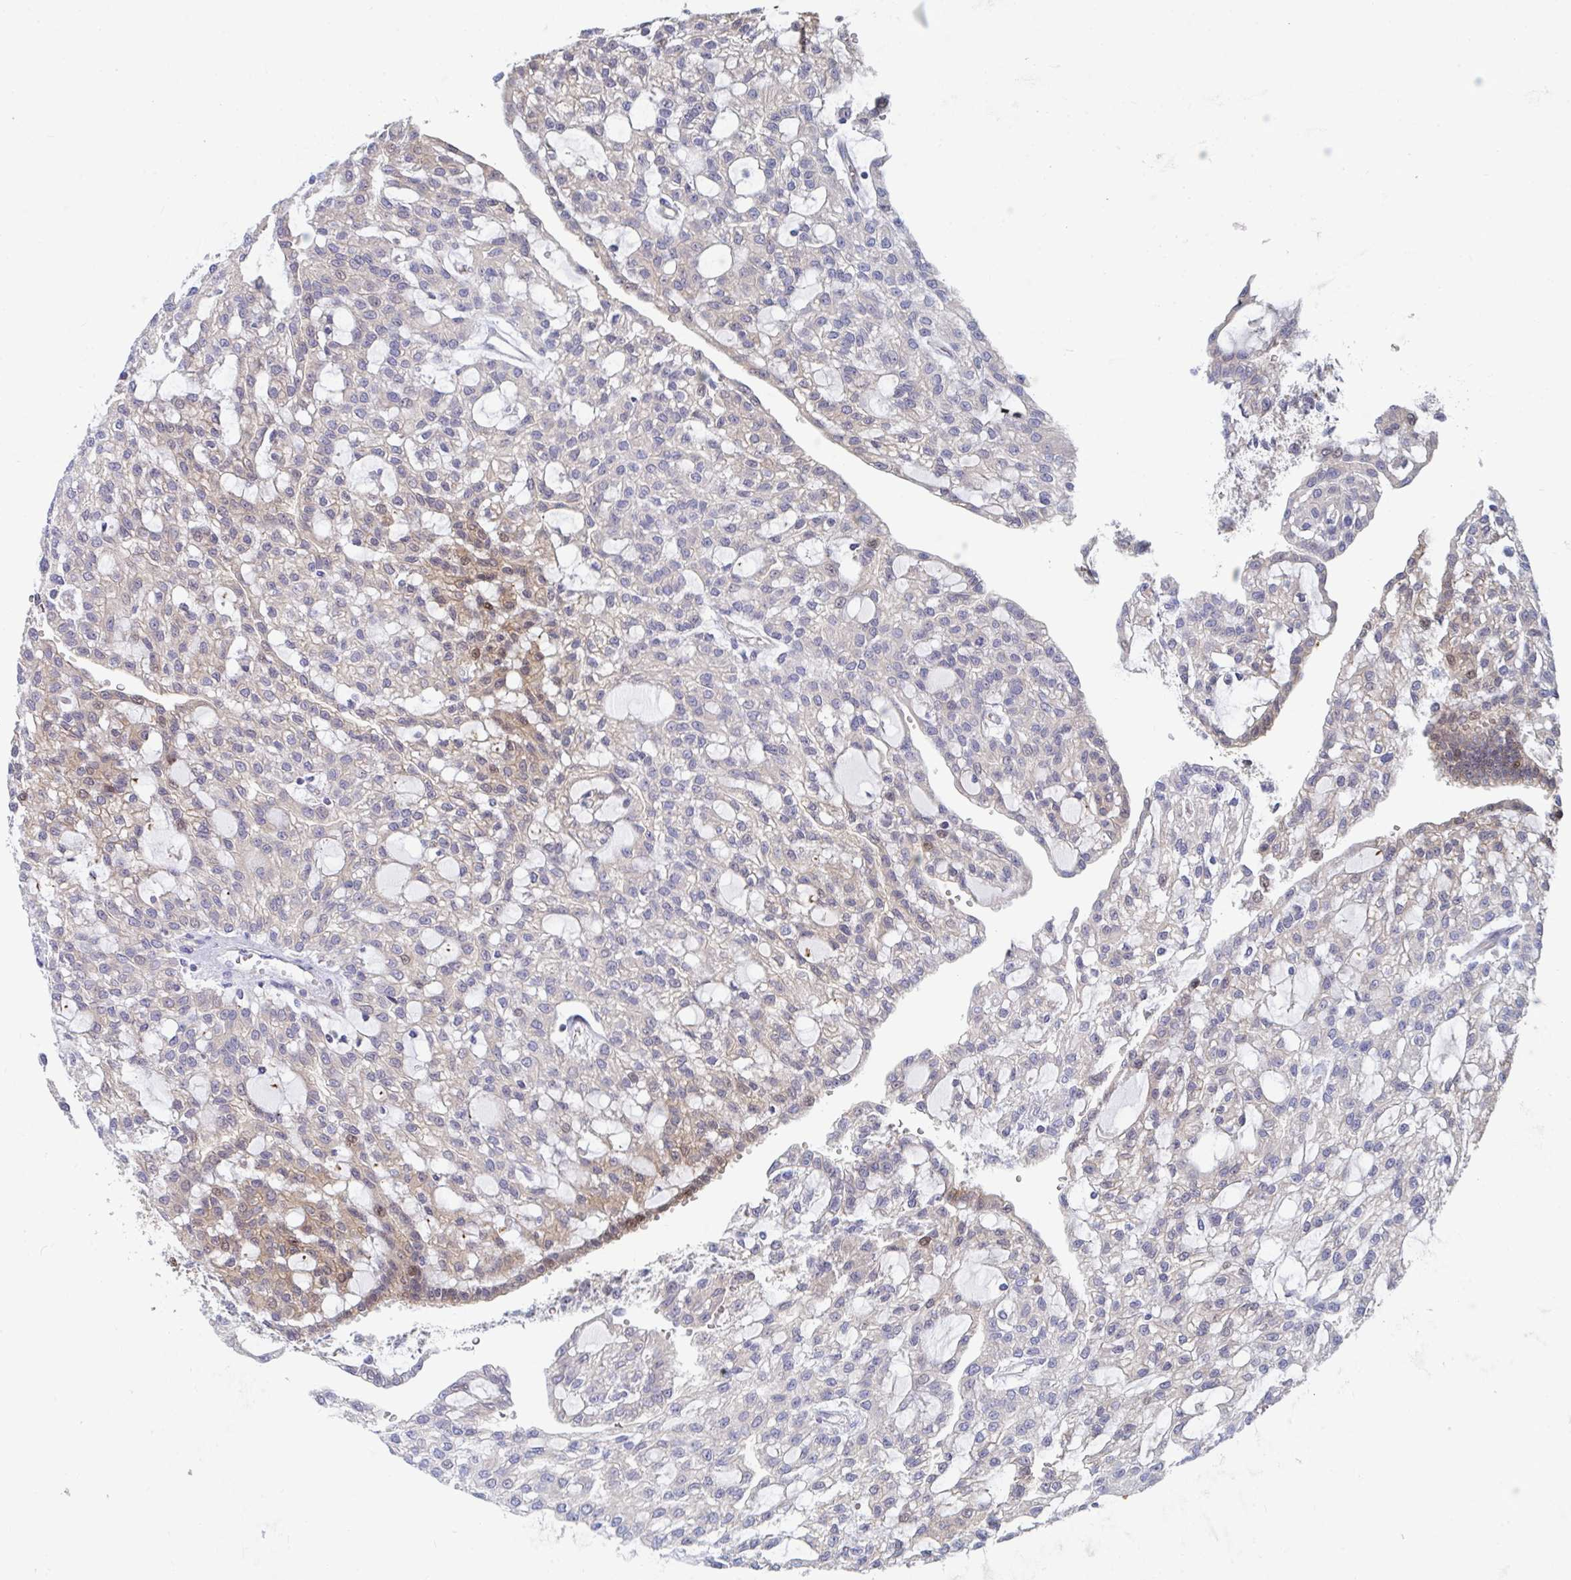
{"staining": {"intensity": "moderate", "quantity": "25%-75%", "location": "cytoplasmic/membranous,nuclear"}, "tissue": "renal cancer", "cell_type": "Tumor cells", "image_type": "cancer", "snomed": [{"axis": "morphology", "description": "Adenocarcinoma, NOS"}, {"axis": "topography", "description": "Kidney"}], "caption": "Protein staining by immunohistochemistry shows moderate cytoplasmic/membranous and nuclear positivity in approximately 25%-75% of tumor cells in renal cancer (adenocarcinoma). (DAB IHC with brightfield microscopy, high magnification).", "gene": "P2RX3", "patient": {"sex": "male", "age": 63}}